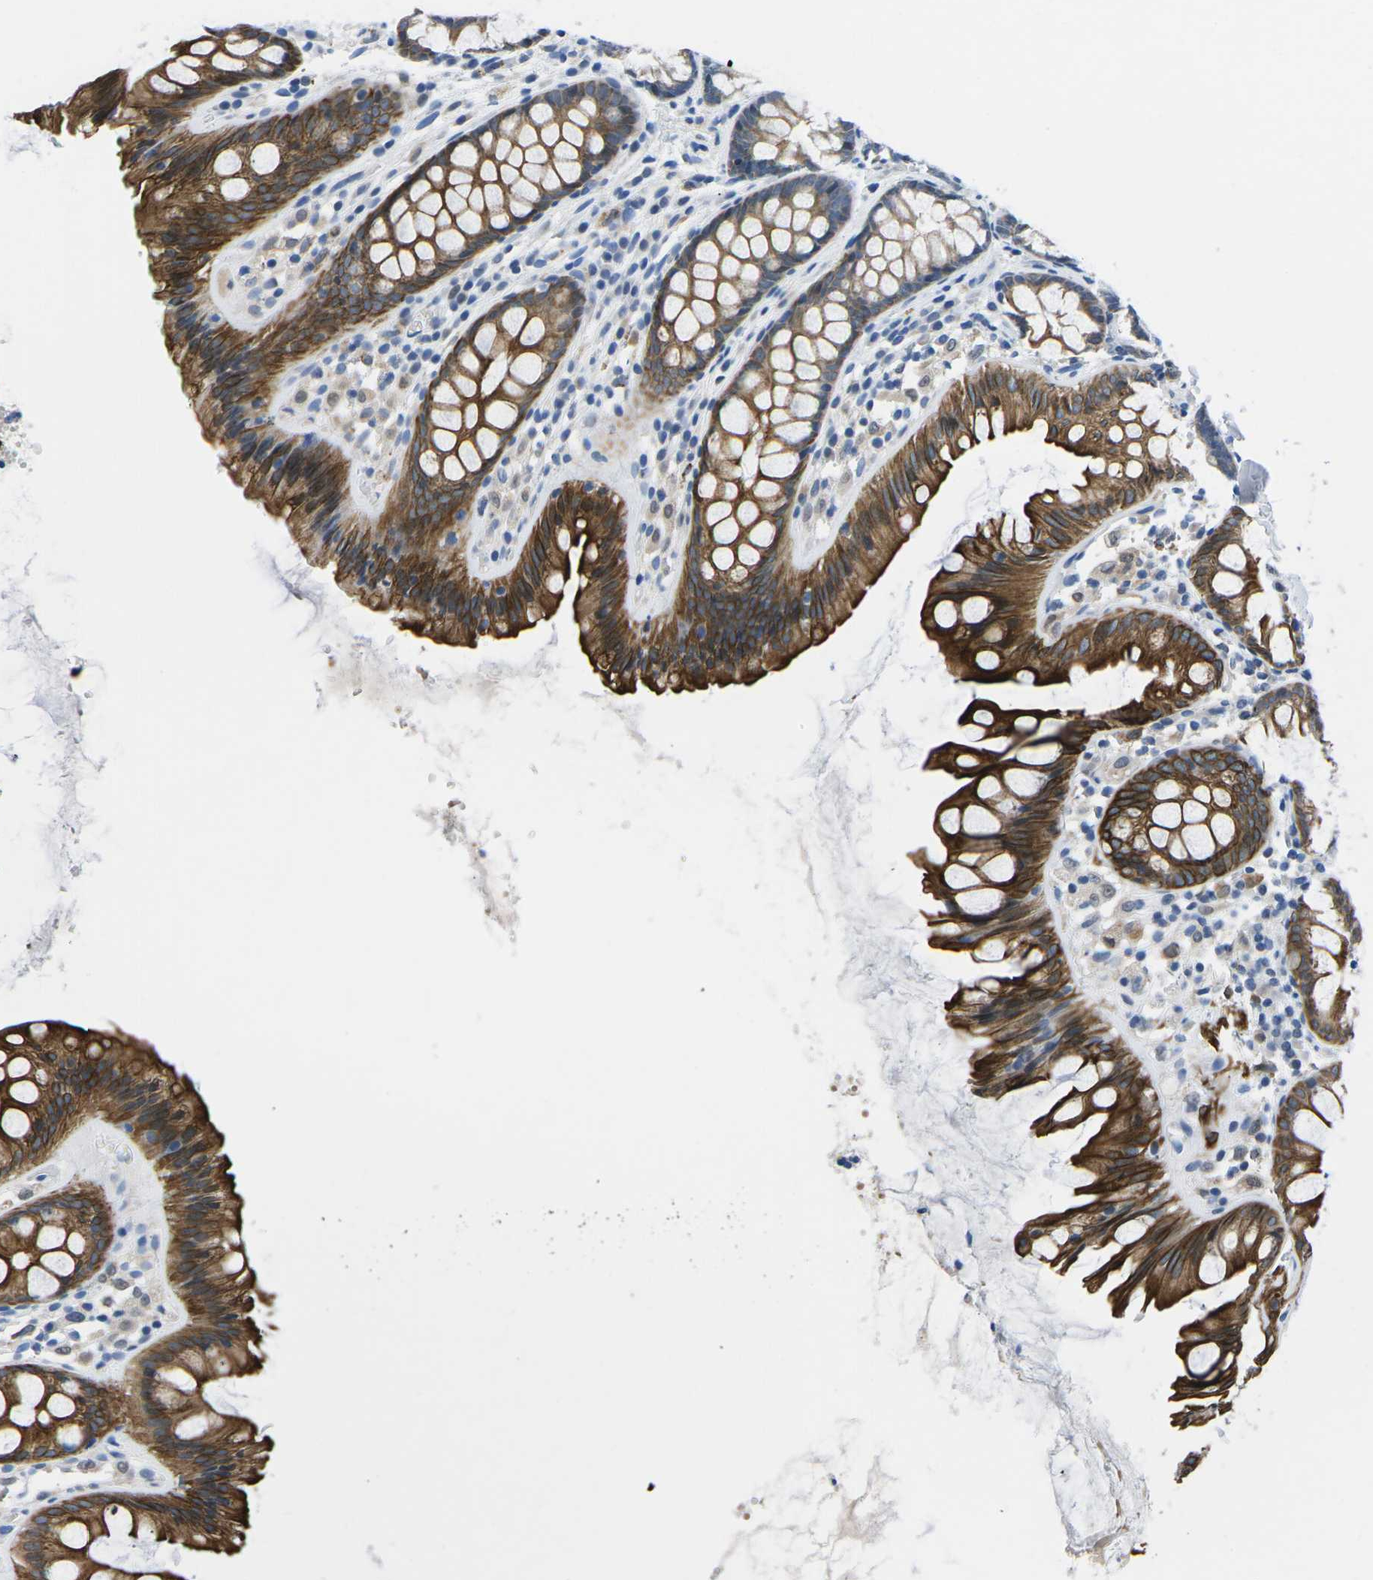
{"staining": {"intensity": "negative", "quantity": "none", "location": "none"}, "tissue": "colon", "cell_type": "Endothelial cells", "image_type": "normal", "snomed": [{"axis": "morphology", "description": "Normal tissue, NOS"}, {"axis": "topography", "description": "Colon"}], "caption": "Histopathology image shows no significant protein expression in endothelial cells of normal colon. (Stains: DAB (3,3'-diaminobenzidine) immunohistochemistry with hematoxylin counter stain, Microscopy: brightfield microscopy at high magnification).", "gene": "TM6SF1", "patient": {"sex": "female", "age": 56}}